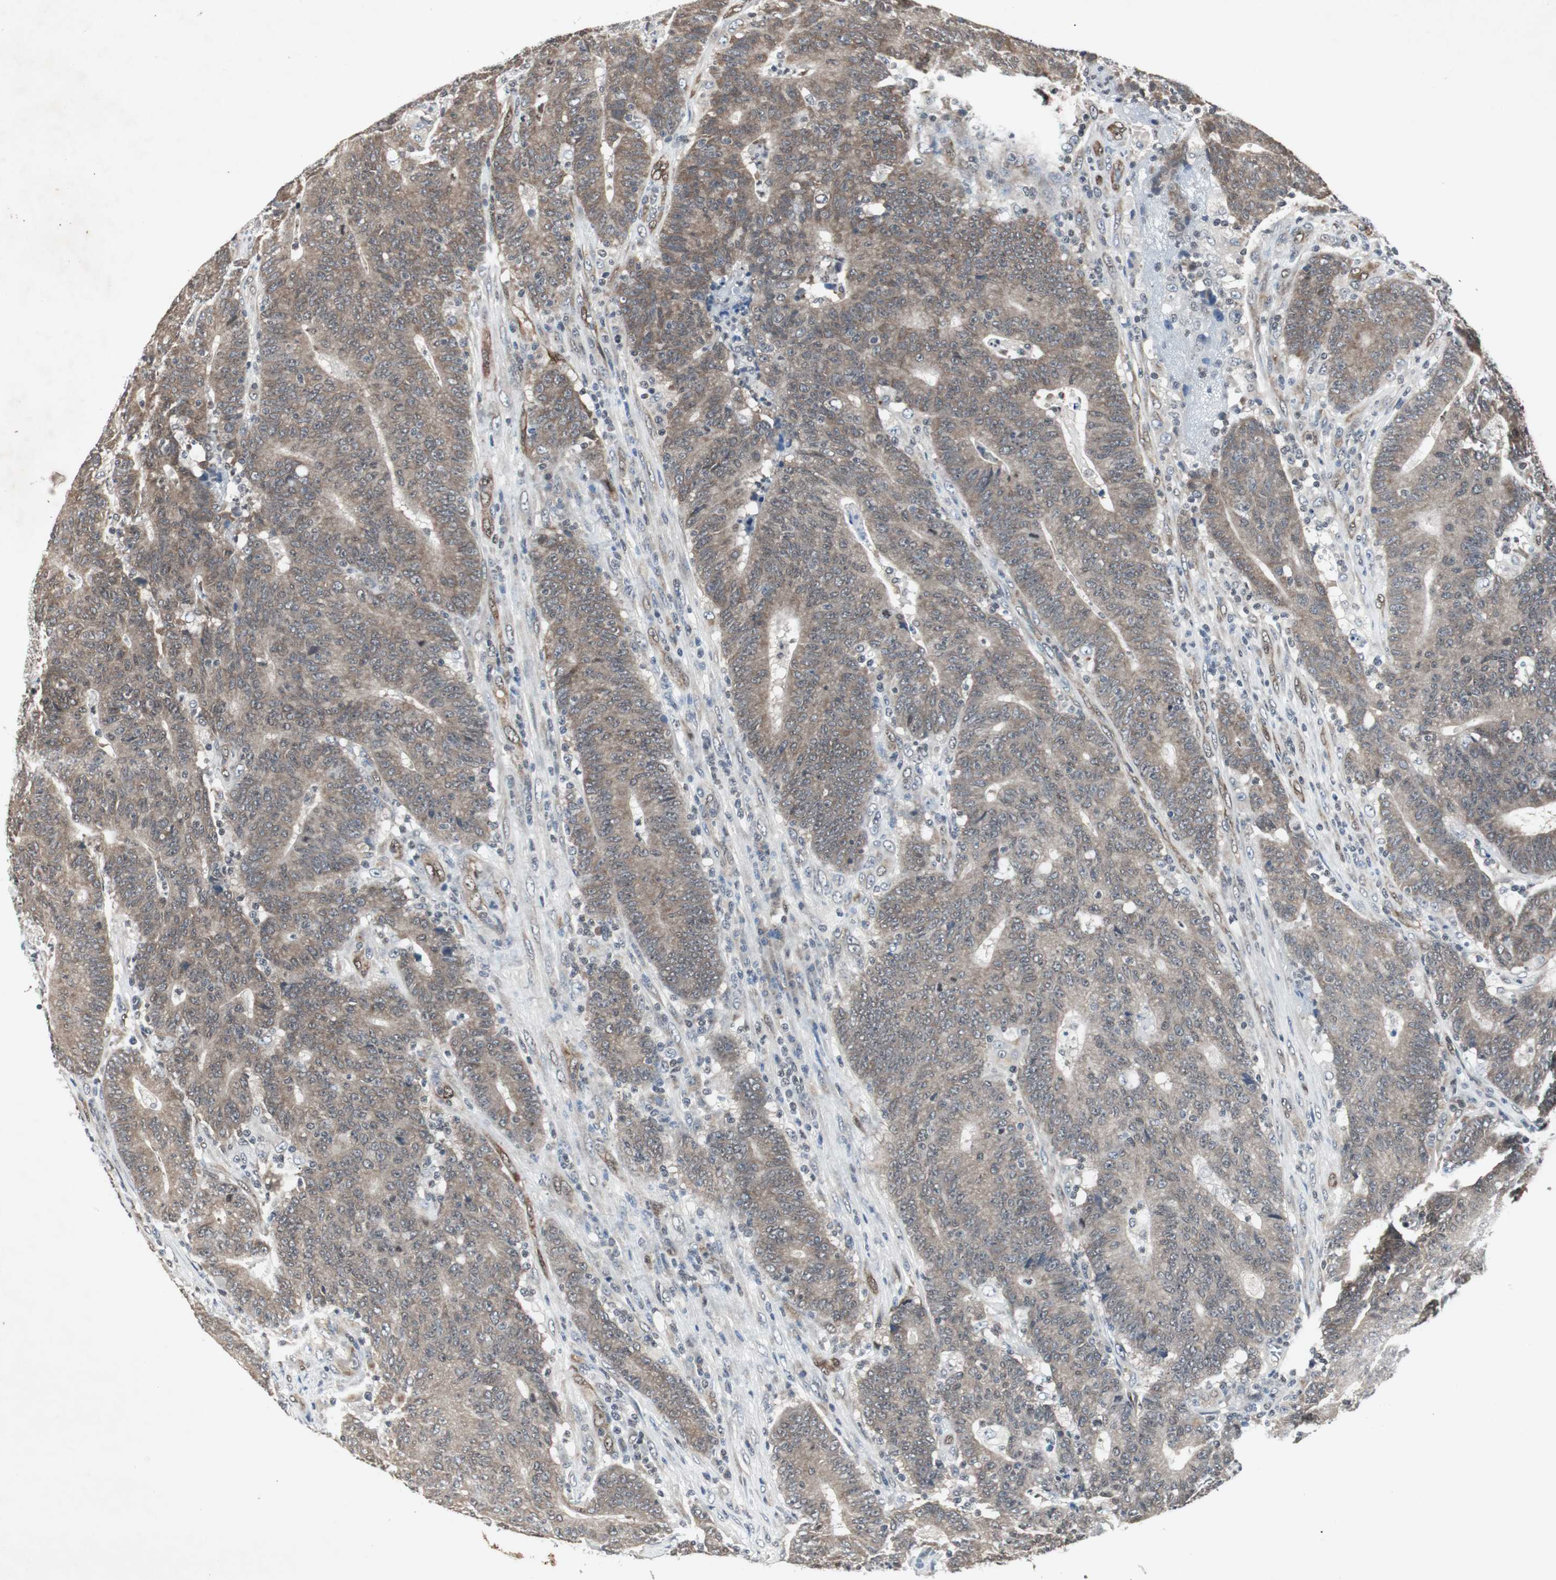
{"staining": {"intensity": "weak", "quantity": ">75%", "location": "cytoplasmic/membranous"}, "tissue": "colorectal cancer", "cell_type": "Tumor cells", "image_type": "cancer", "snomed": [{"axis": "morphology", "description": "Normal tissue, NOS"}, {"axis": "morphology", "description": "Adenocarcinoma, NOS"}, {"axis": "topography", "description": "Colon"}], "caption": "Immunohistochemical staining of colorectal cancer exhibits low levels of weak cytoplasmic/membranous protein staining in about >75% of tumor cells. The staining was performed using DAB (3,3'-diaminobenzidine) to visualize the protein expression in brown, while the nuclei were stained in blue with hematoxylin (Magnification: 20x).", "gene": "SMAD1", "patient": {"sex": "female", "age": 75}}